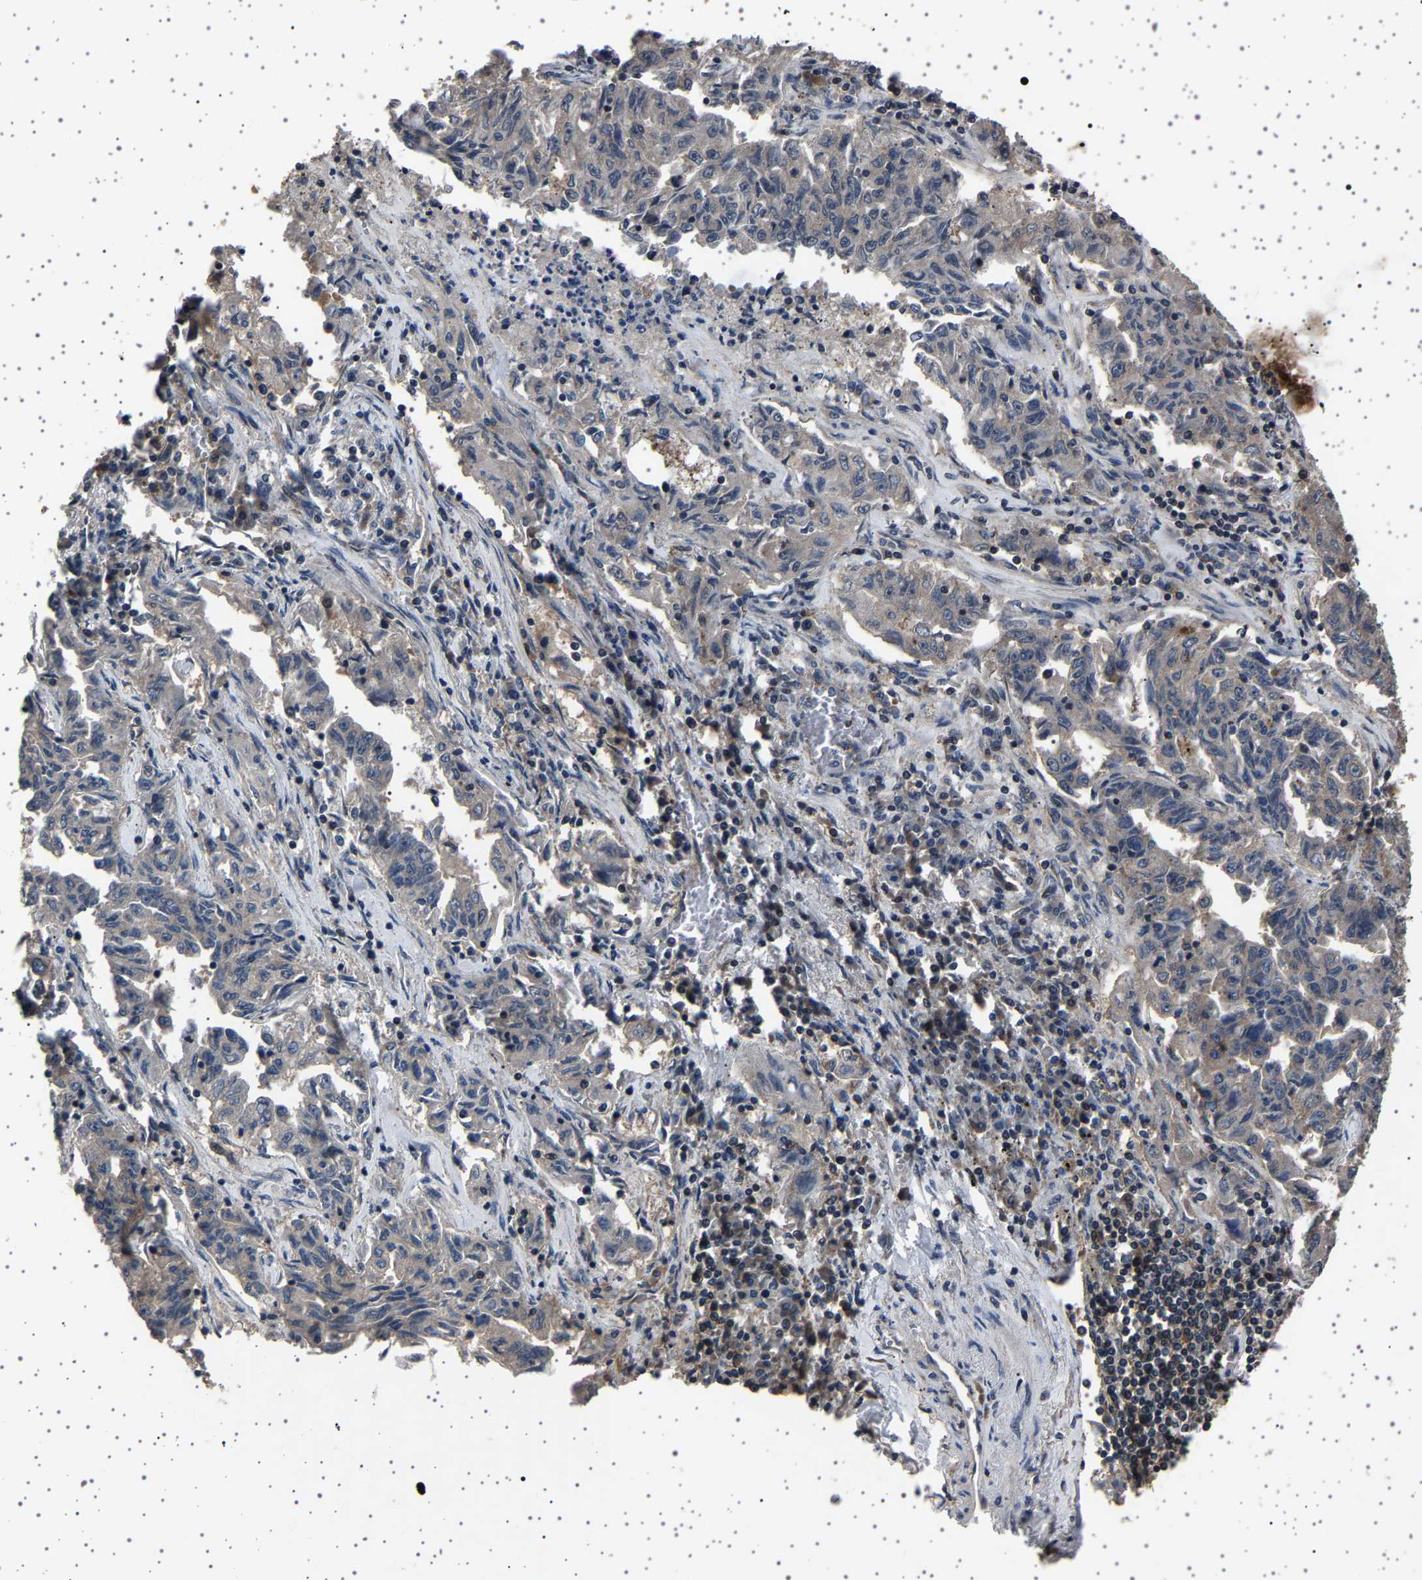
{"staining": {"intensity": "weak", "quantity": "<25%", "location": "cytoplasmic/membranous"}, "tissue": "lung cancer", "cell_type": "Tumor cells", "image_type": "cancer", "snomed": [{"axis": "morphology", "description": "Adenocarcinoma, NOS"}, {"axis": "topography", "description": "Lung"}], "caption": "High power microscopy photomicrograph of an immunohistochemistry (IHC) image of lung cancer (adenocarcinoma), revealing no significant staining in tumor cells.", "gene": "NCKAP1", "patient": {"sex": "female", "age": 51}}